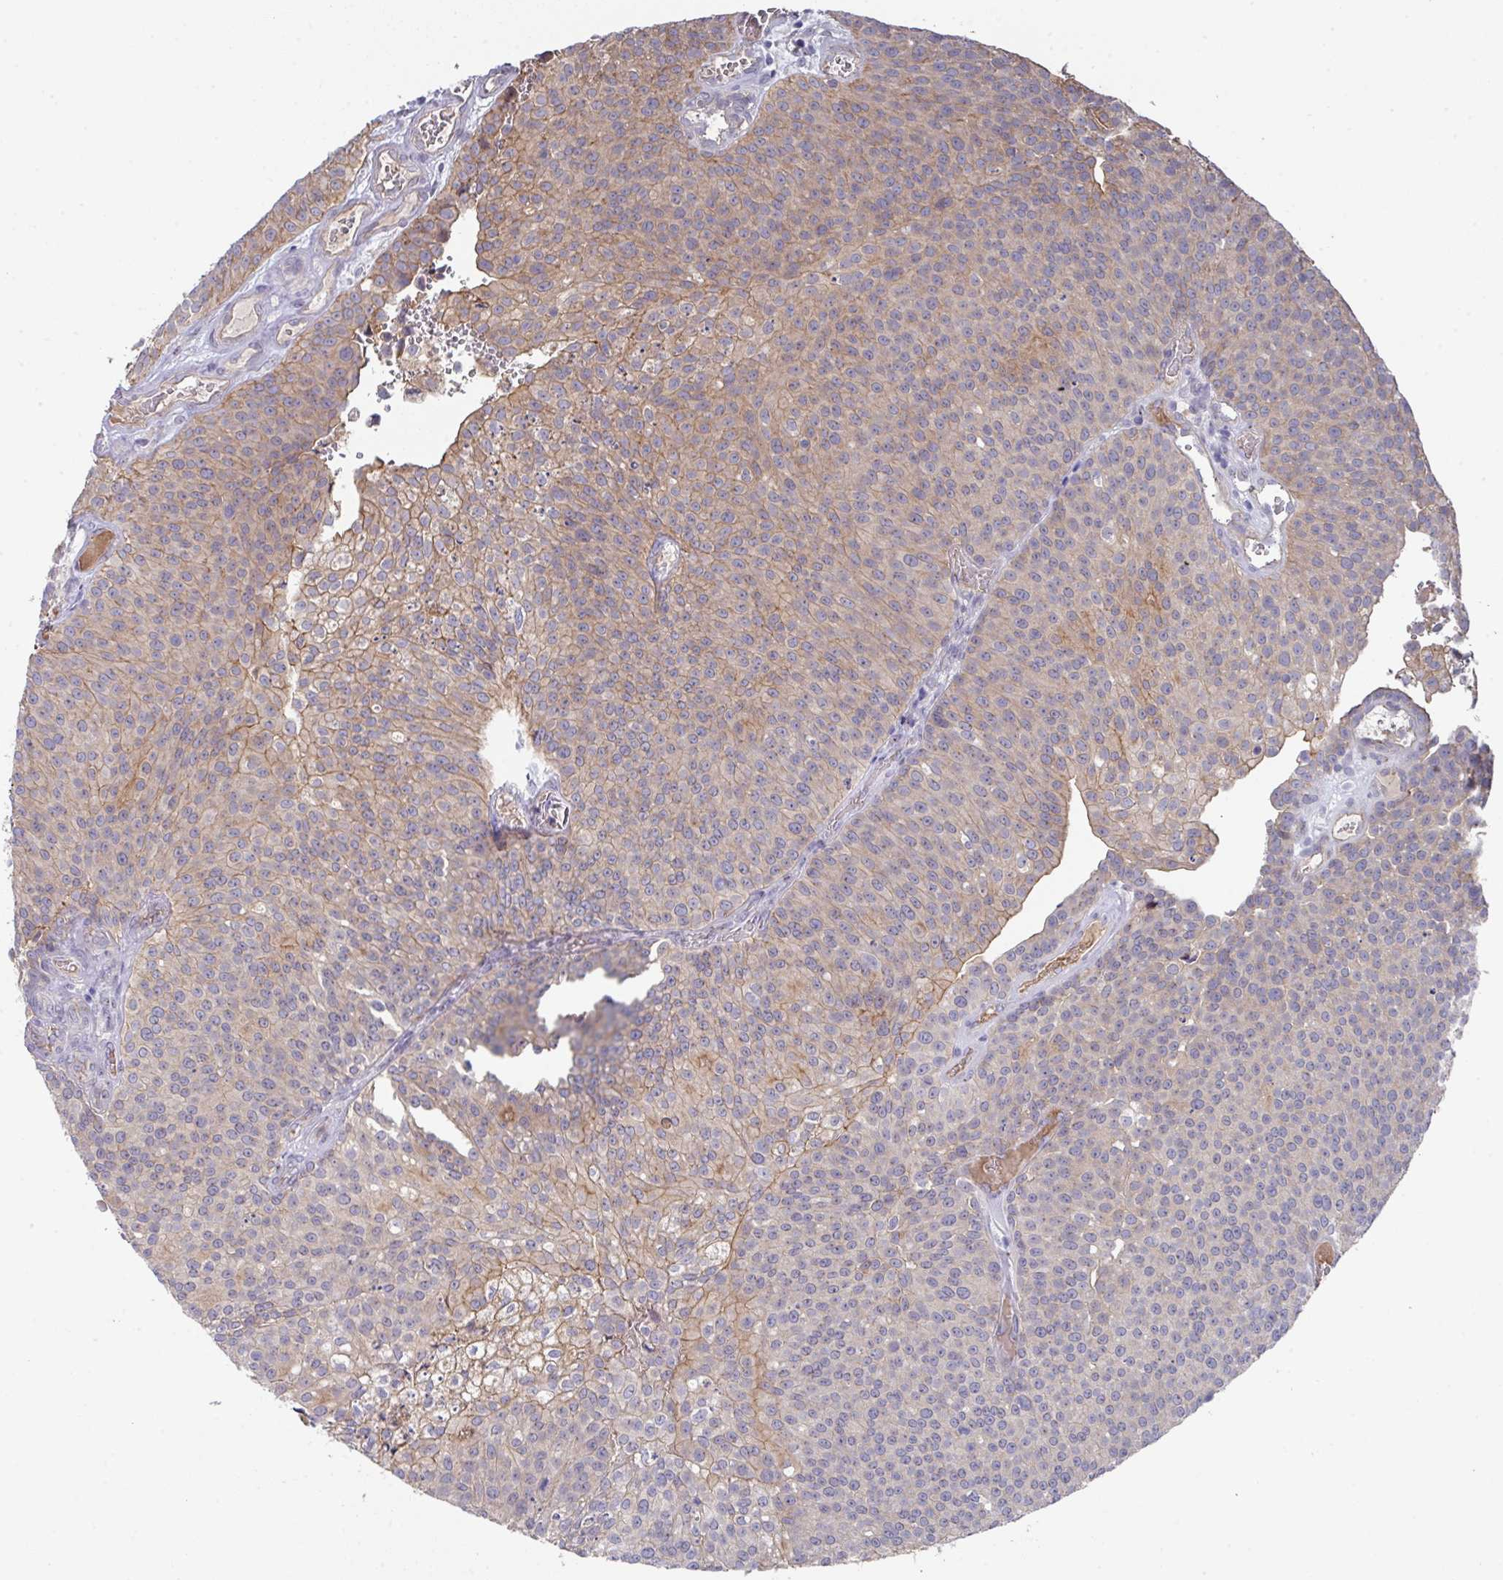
{"staining": {"intensity": "weak", "quantity": "25%-75%", "location": "cytoplasmic/membranous"}, "tissue": "urothelial cancer", "cell_type": "Tumor cells", "image_type": "cancer", "snomed": [{"axis": "morphology", "description": "Urothelial carcinoma, Low grade"}, {"axis": "topography", "description": "Urinary bladder"}], "caption": "Protein staining shows weak cytoplasmic/membranous staining in about 25%-75% of tumor cells in urothelial cancer.", "gene": "PRR5", "patient": {"sex": "female", "age": 79}}